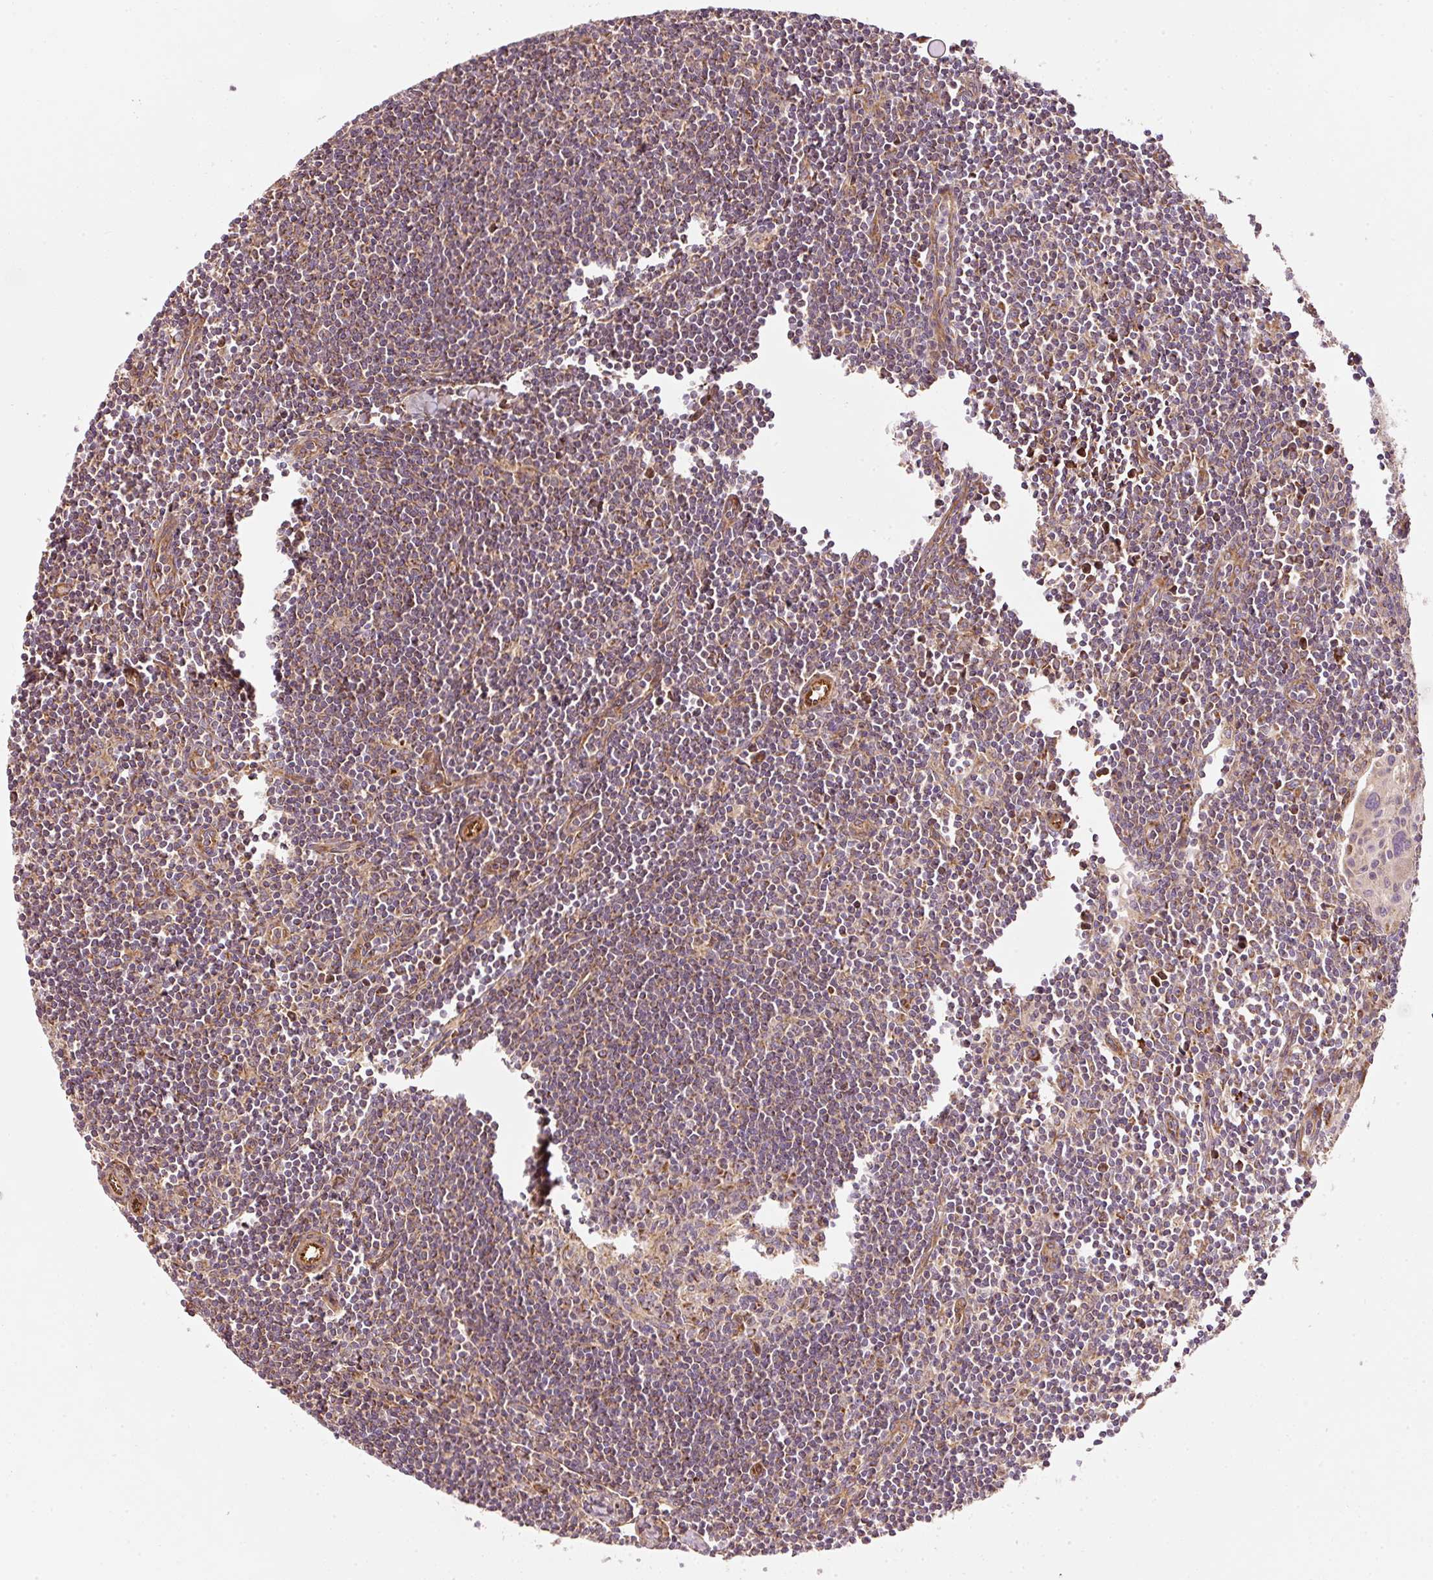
{"staining": {"intensity": "moderate", "quantity": ">75%", "location": "cytoplasmic/membranous"}, "tissue": "lymph node", "cell_type": "Non-germinal center cells", "image_type": "normal", "snomed": [{"axis": "morphology", "description": "Normal tissue, NOS"}, {"axis": "topography", "description": "Lymph node"}], "caption": "Protein expression analysis of normal human lymph node reveals moderate cytoplasmic/membranous positivity in approximately >75% of non-germinal center cells.", "gene": "ISCU", "patient": {"sex": "female", "age": 29}}